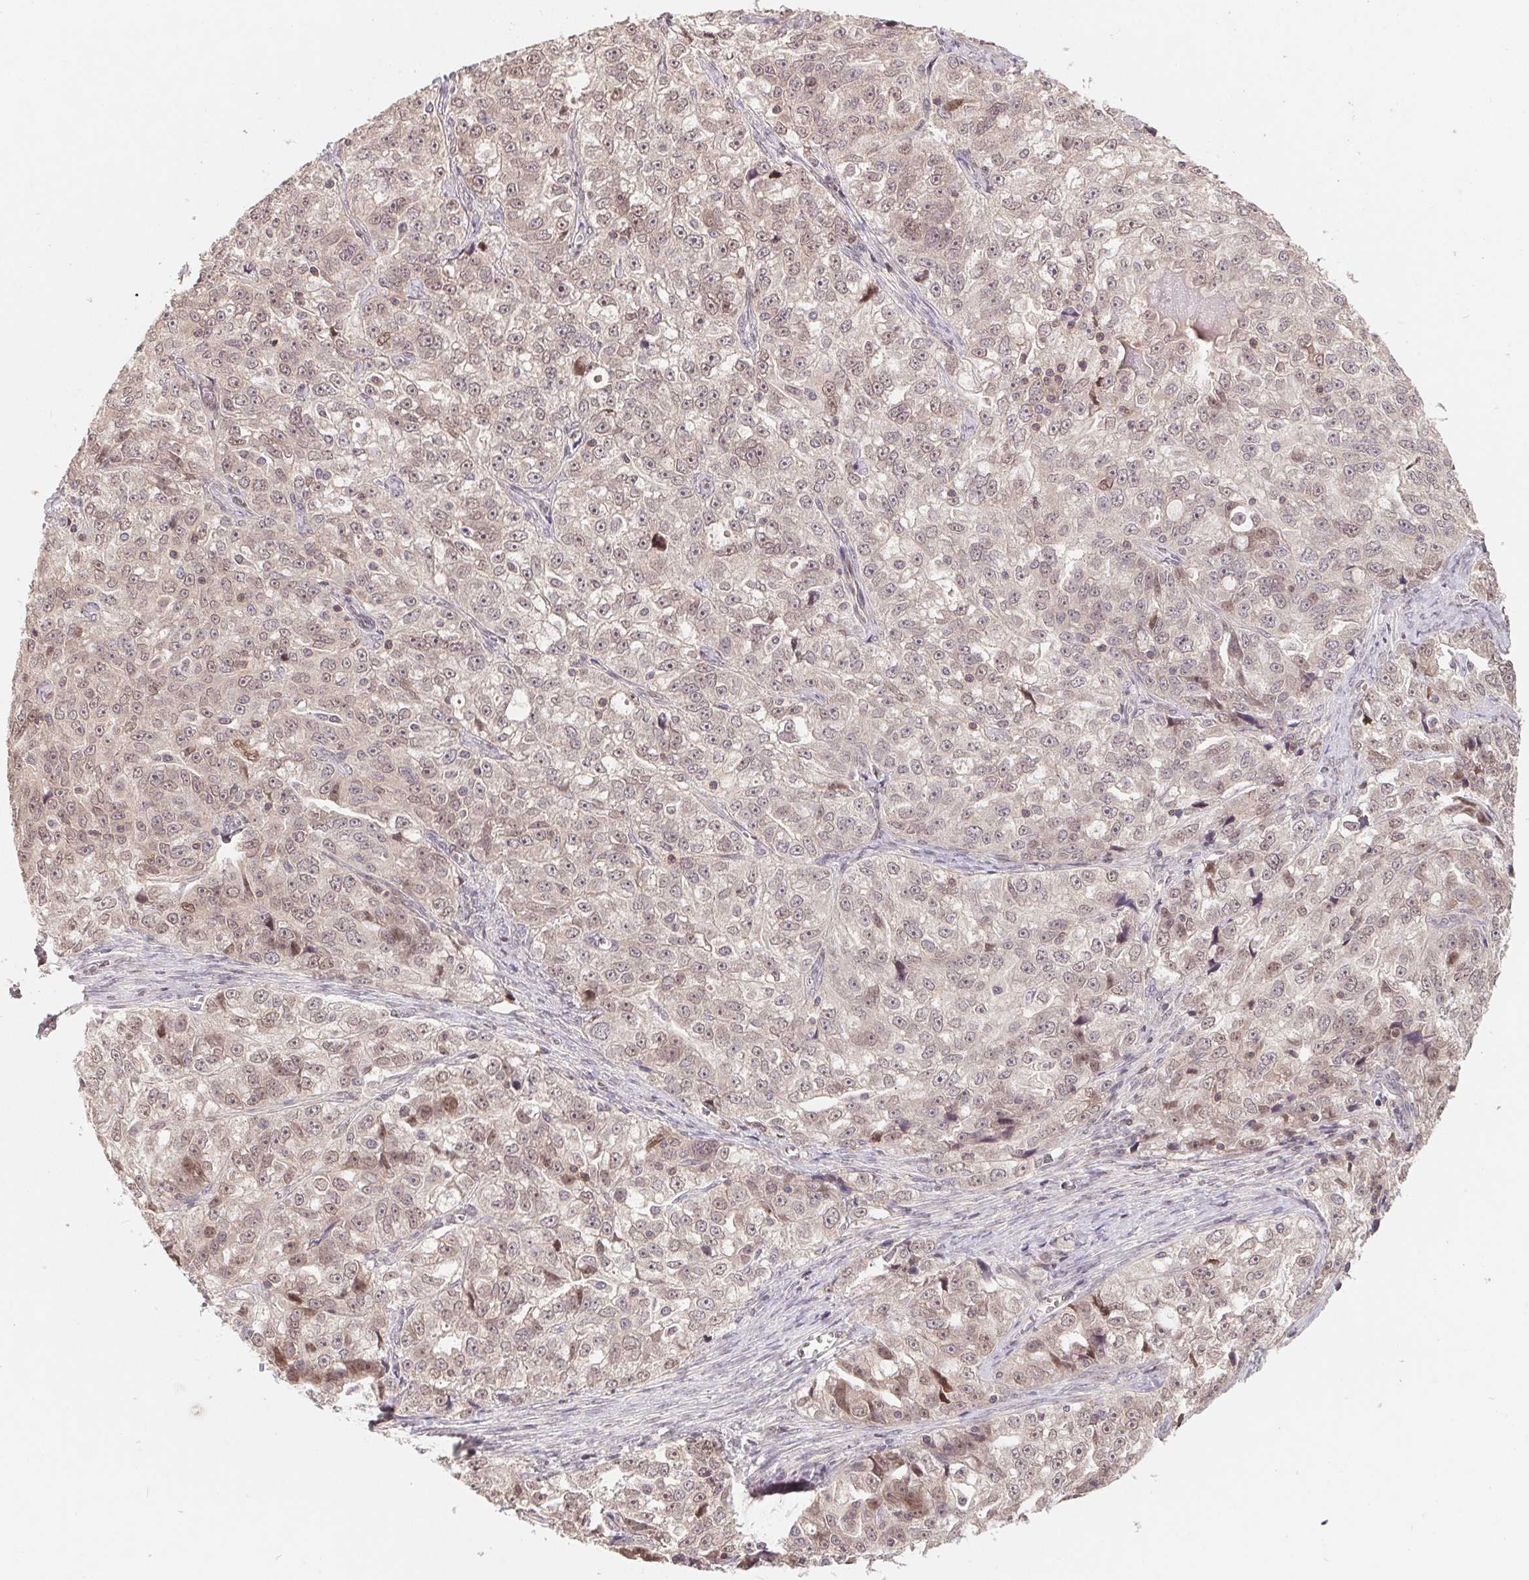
{"staining": {"intensity": "moderate", "quantity": "<25%", "location": "nuclear"}, "tissue": "ovarian cancer", "cell_type": "Tumor cells", "image_type": "cancer", "snomed": [{"axis": "morphology", "description": "Cystadenocarcinoma, serous, NOS"}, {"axis": "topography", "description": "Ovary"}], "caption": "The image displays a brown stain indicating the presence of a protein in the nuclear of tumor cells in serous cystadenocarcinoma (ovarian).", "gene": "HMGN3", "patient": {"sex": "female", "age": 51}}